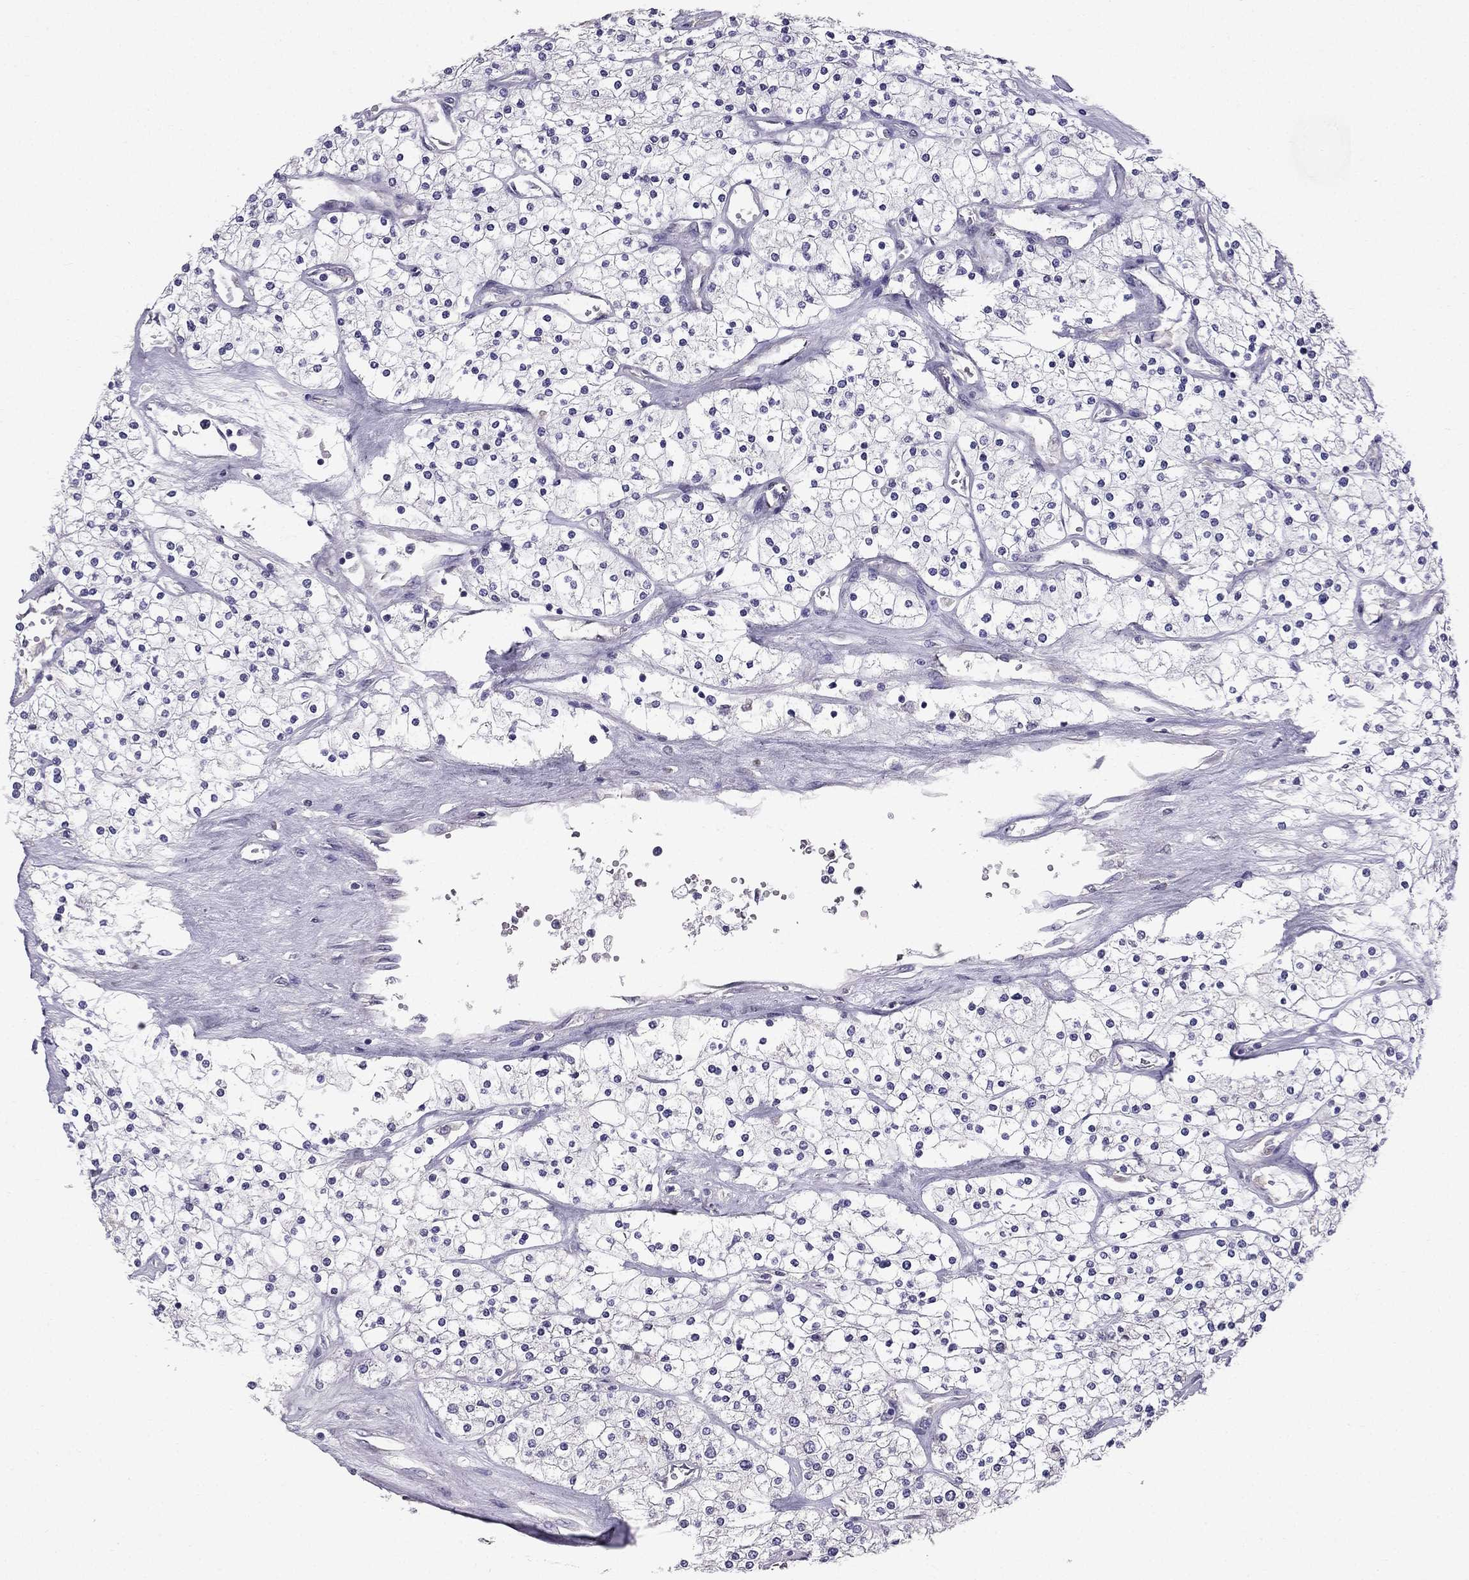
{"staining": {"intensity": "negative", "quantity": "none", "location": "none"}, "tissue": "renal cancer", "cell_type": "Tumor cells", "image_type": "cancer", "snomed": [{"axis": "morphology", "description": "Adenocarcinoma, NOS"}, {"axis": "topography", "description": "Kidney"}], "caption": "Immunohistochemistry (IHC) micrograph of human adenocarcinoma (renal) stained for a protein (brown), which reveals no expression in tumor cells.", "gene": "SCG5", "patient": {"sex": "male", "age": 80}}